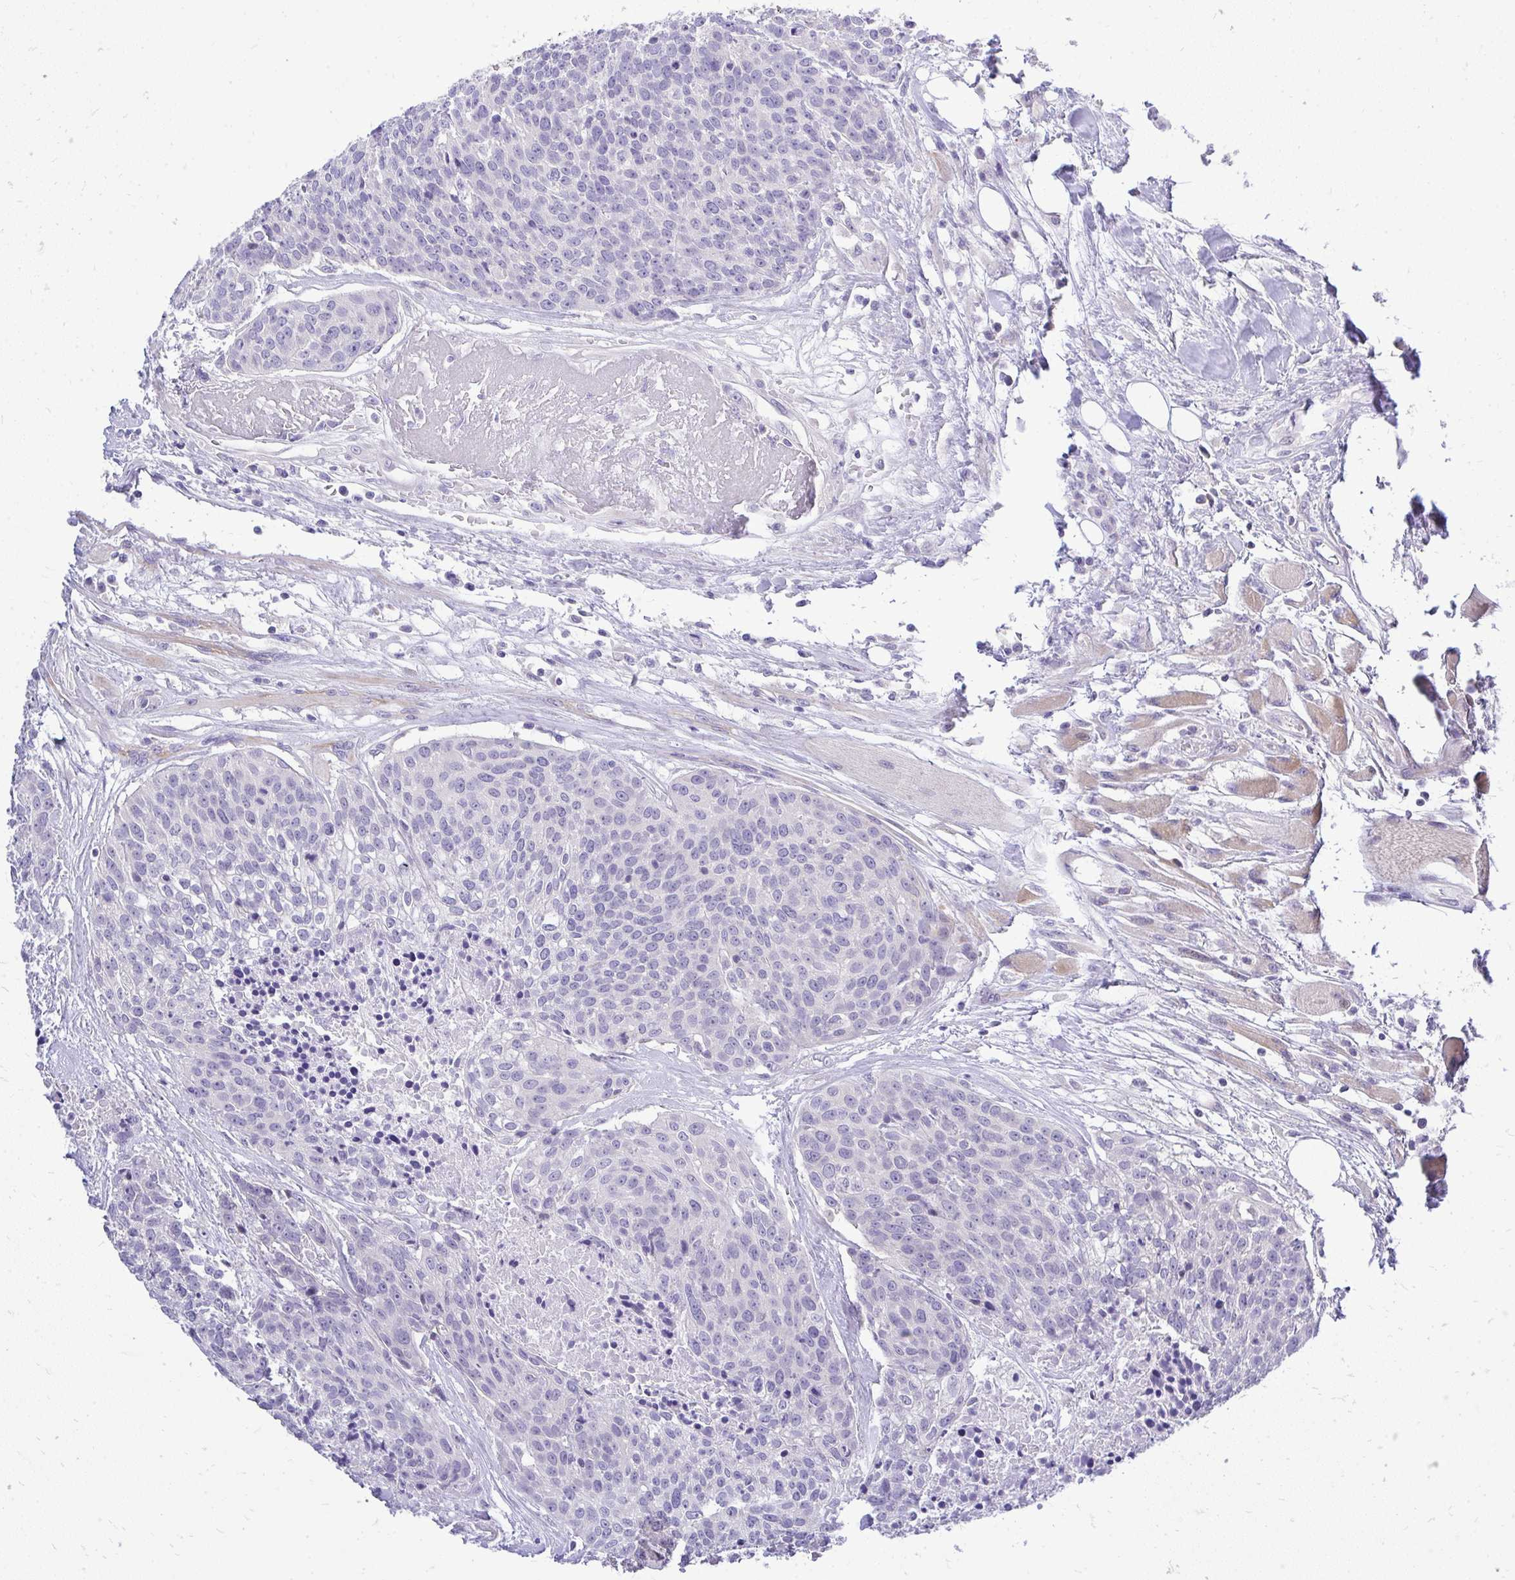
{"staining": {"intensity": "negative", "quantity": "none", "location": "none"}, "tissue": "head and neck cancer", "cell_type": "Tumor cells", "image_type": "cancer", "snomed": [{"axis": "morphology", "description": "Squamous cell carcinoma, NOS"}, {"axis": "topography", "description": "Oral tissue"}, {"axis": "topography", "description": "Head-Neck"}], "caption": "A high-resolution histopathology image shows immunohistochemistry staining of squamous cell carcinoma (head and neck), which reveals no significant positivity in tumor cells. (DAB (3,3'-diaminobenzidine) immunohistochemistry with hematoxylin counter stain).", "gene": "OR8D1", "patient": {"sex": "male", "age": 64}}